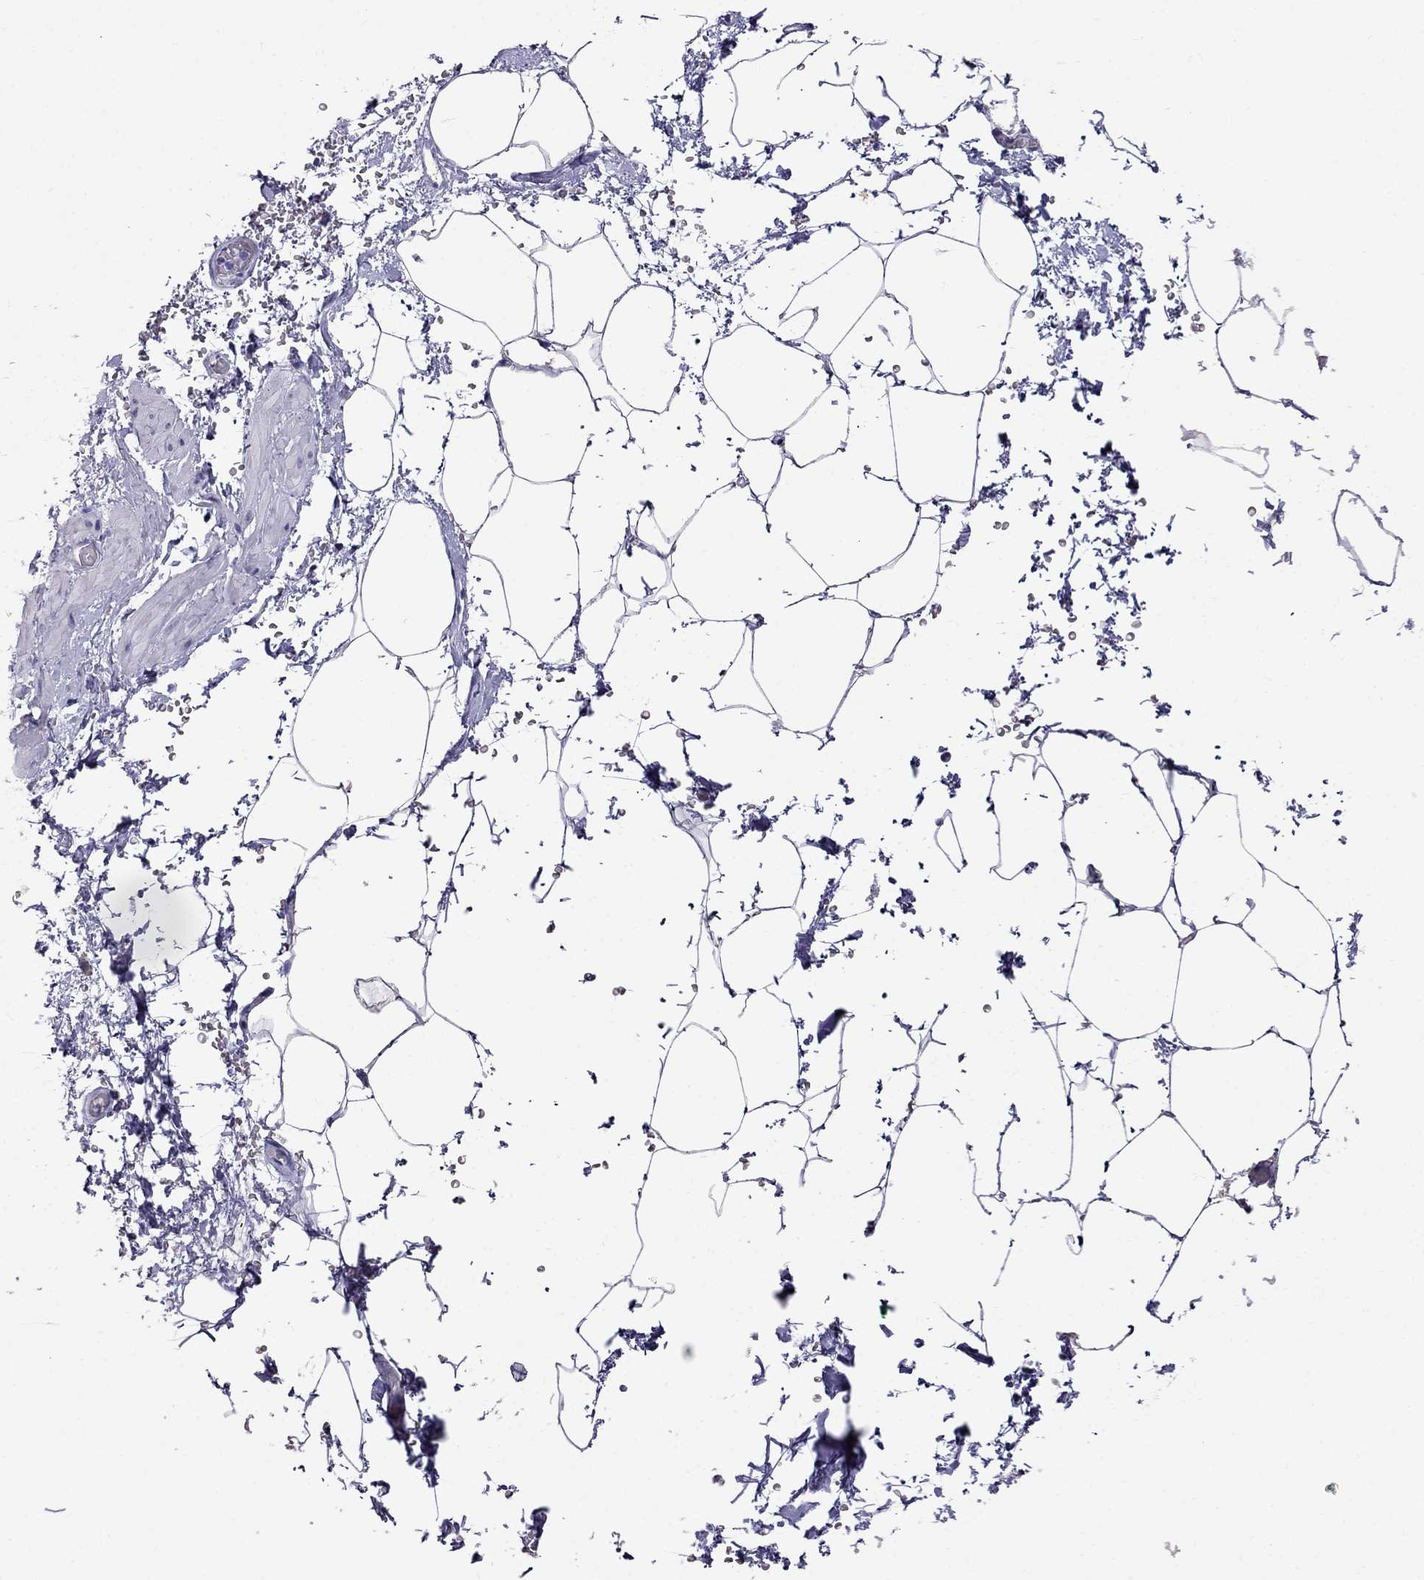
{"staining": {"intensity": "negative", "quantity": "none", "location": "none"}, "tissue": "adipose tissue", "cell_type": "Adipocytes", "image_type": "normal", "snomed": [{"axis": "morphology", "description": "Normal tissue, NOS"}, {"axis": "topography", "description": "Soft tissue"}, {"axis": "topography", "description": "Adipose tissue"}, {"axis": "topography", "description": "Vascular tissue"}, {"axis": "topography", "description": "Peripheral nerve tissue"}], "caption": "Human adipose tissue stained for a protein using immunohistochemistry exhibits no expression in adipocytes.", "gene": "MYO3B", "patient": {"sex": "male", "age": 68}}